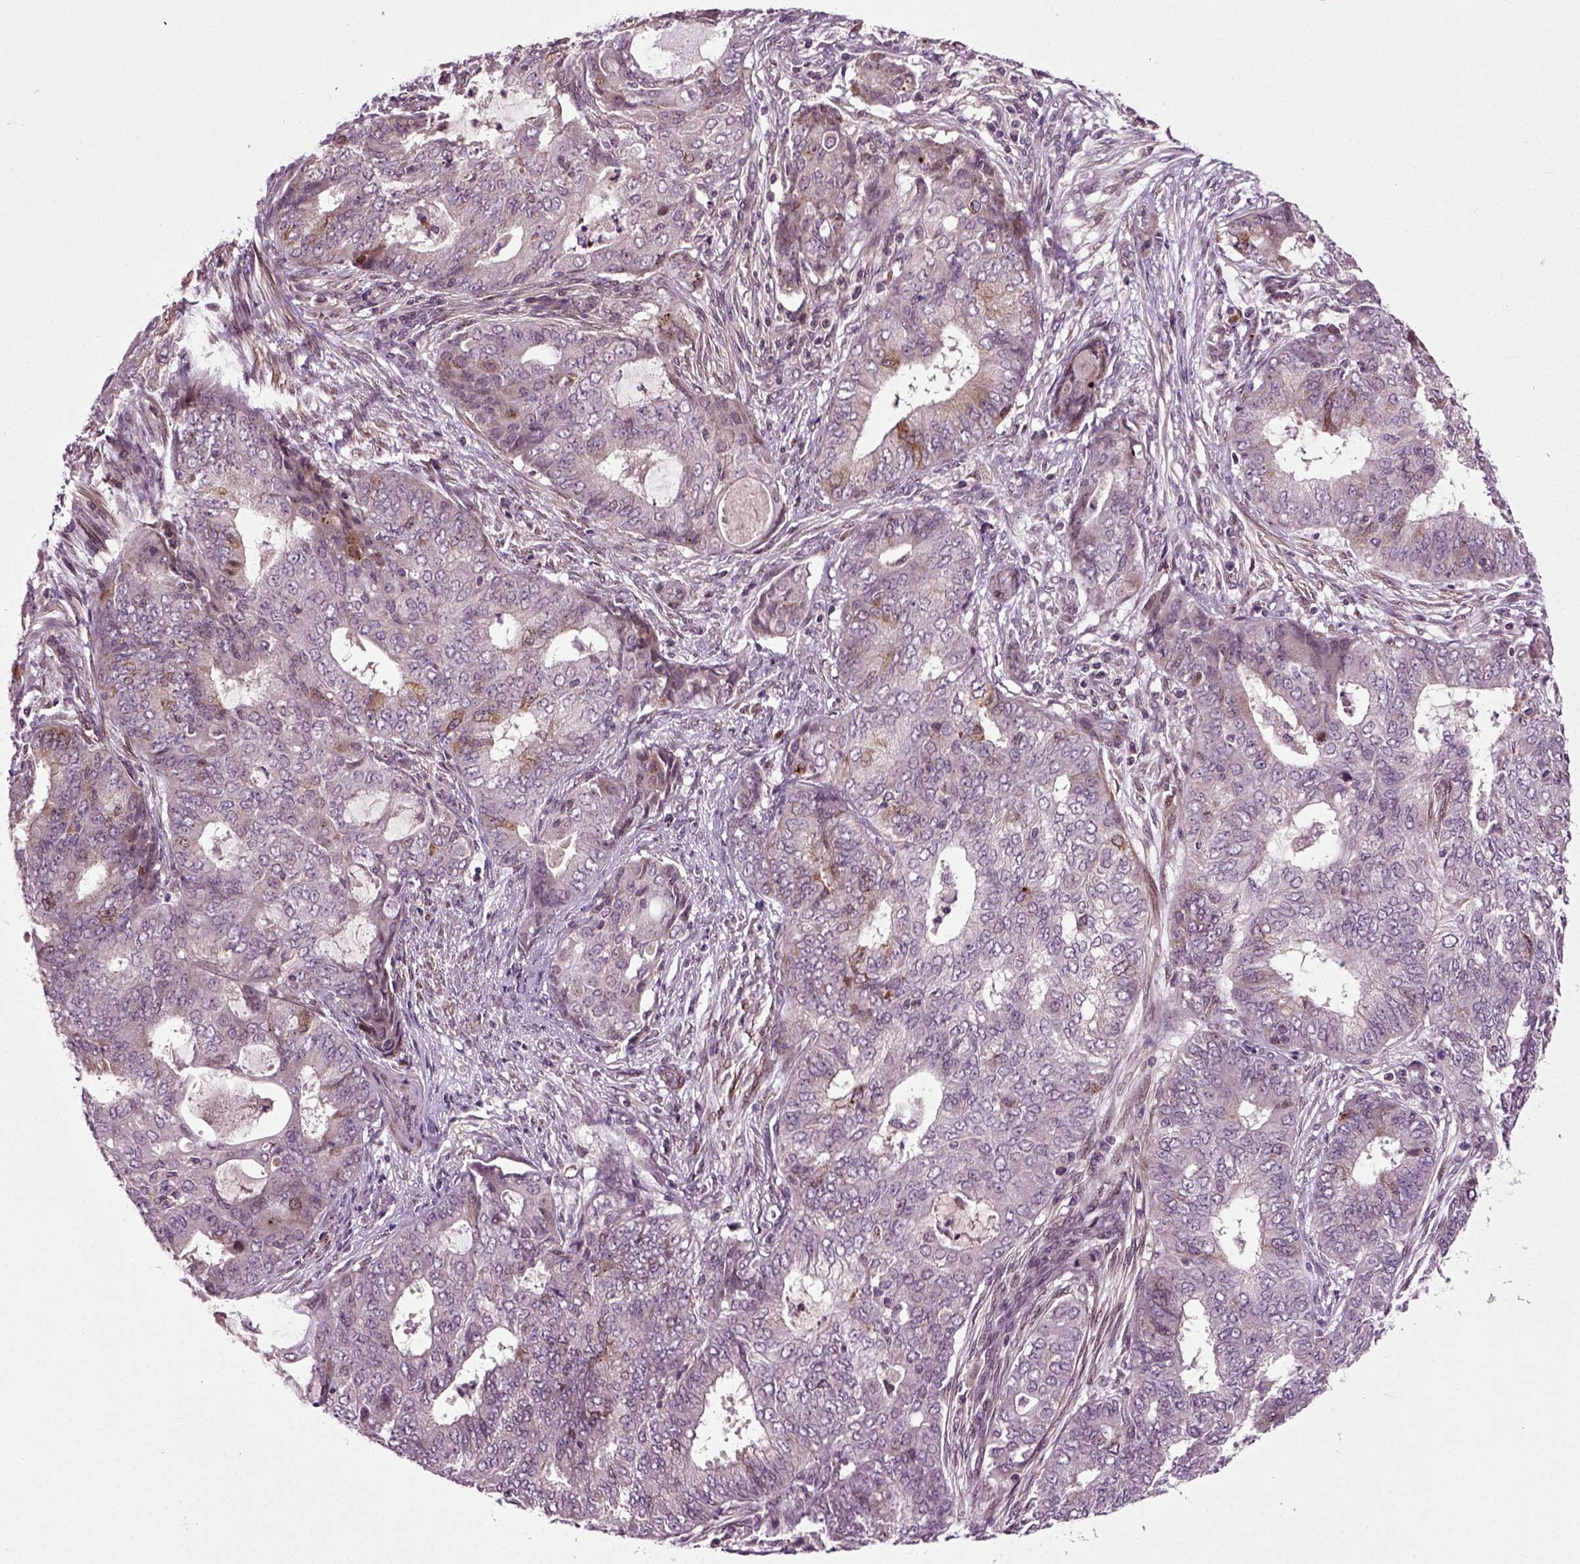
{"staining": {"intensity": "moderate", "quantity": "<25%", "location": "cytoplasmic/membranous"}, "tissue": "endometrial cancer", "cell_type": "Tumor cells", "image_type": "cancer", "snomed": [{"axis": "morphology", "description": "Adenocarcinoma, NOS"}, {"axis": "topography", "description": "Endometrium"}], "caption": "Immunohistochemistry (IHC) histopathology image of human adenocarcinoma (endometrial) stained for a protein (brown), which shows low levels of moderate cytoplasmic/membranous staining in approximately <25% of tumor cells.", "gene": "KNSTRN", "patient": {"sex": "female", "age": 62}}